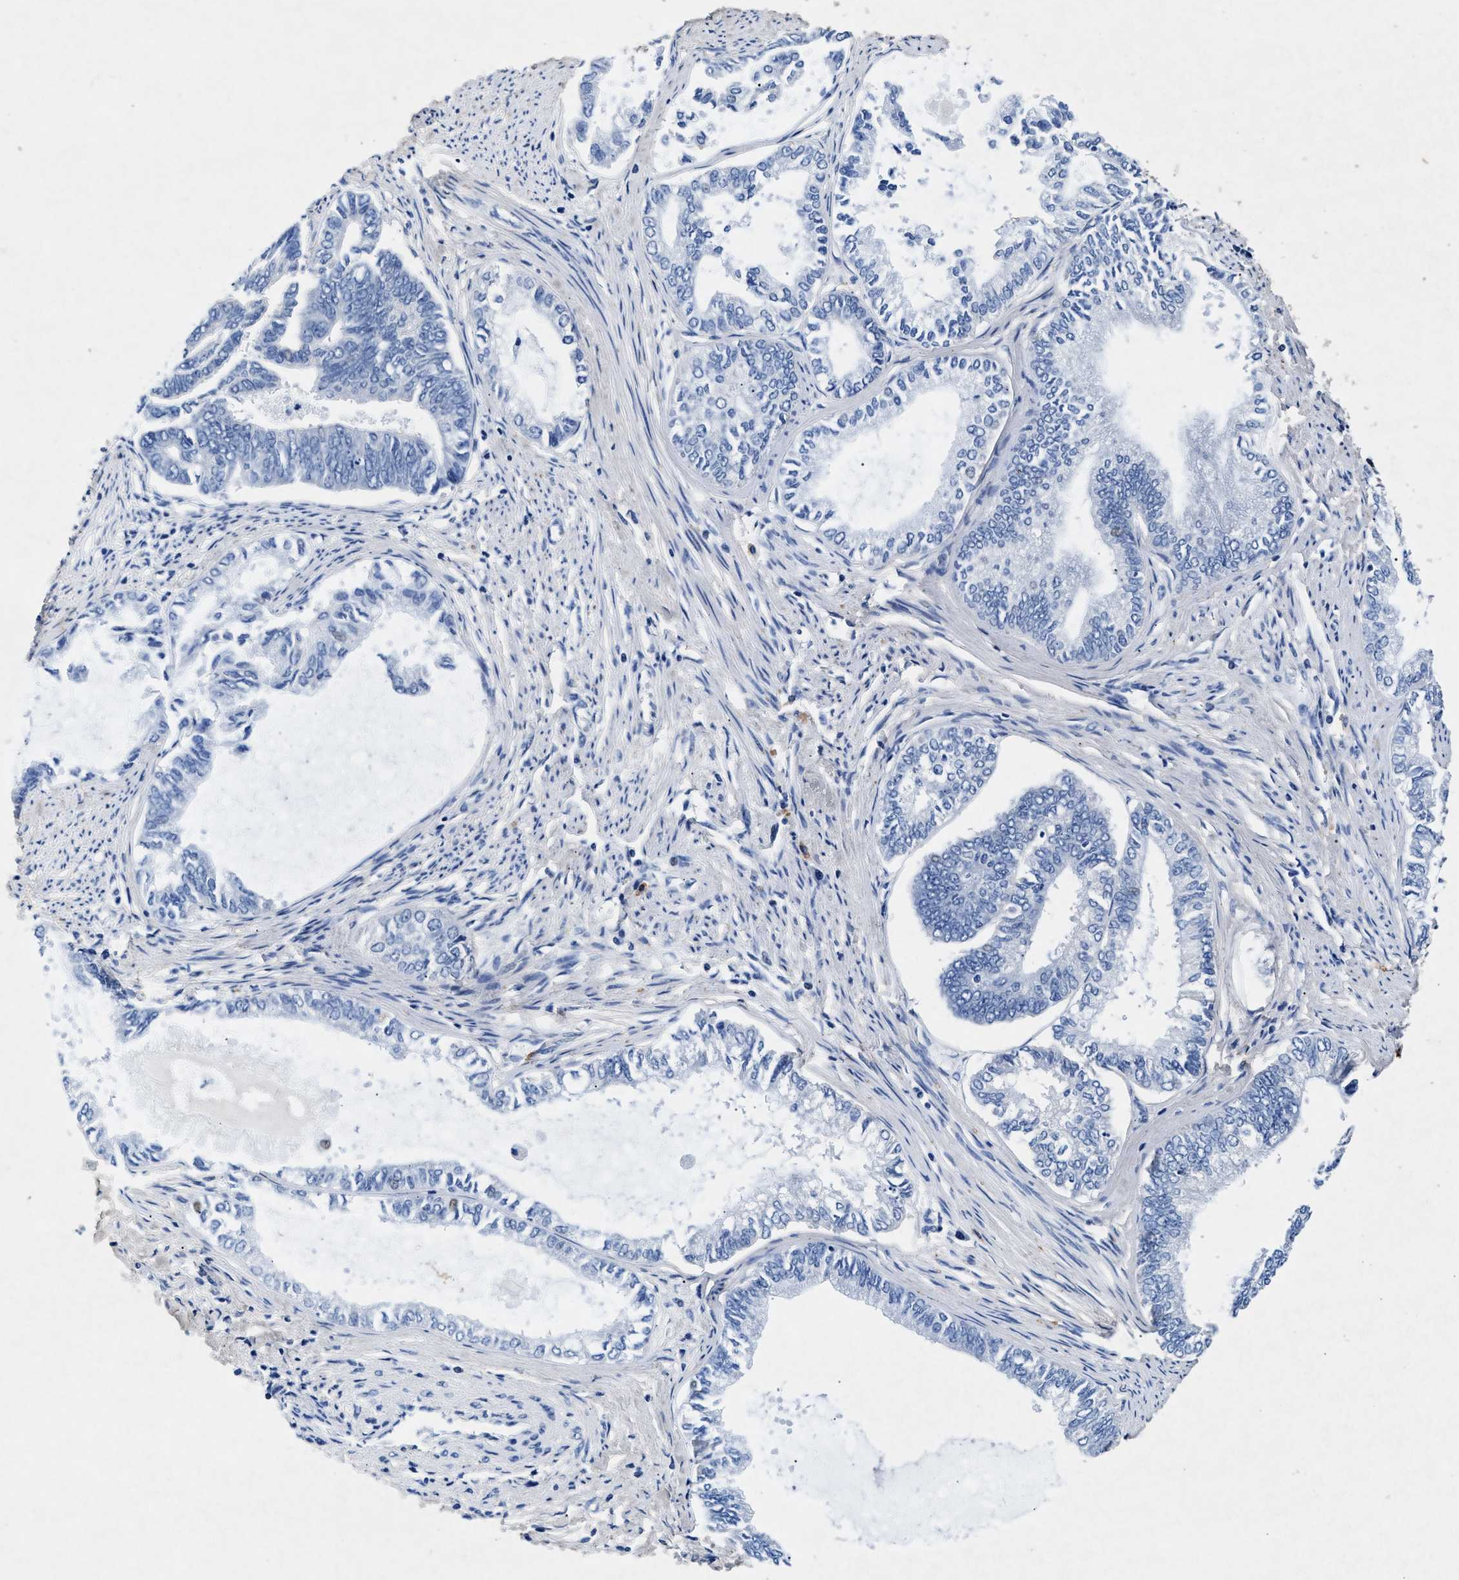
{"staining": {"intensity": "weak", "quantity": "<25%", "location": "nuclear"}, "tissue": "endometrial cancer", "cell_type": "Tumor cells", "image_type": "cancer", "snomed": [{"axis": "morphology", "description": "Adenocarcinoma, NOS"}, {"axis": "topography", "description": "Endometrium"}], "caption": "This is an immunohistochemistry (IHC) photomicrograph of human endometrial adenocarcinoma. There is no staining in tumor cells.", "gene": "MAP6", "patient": {"sex": "female", "age": 86}}